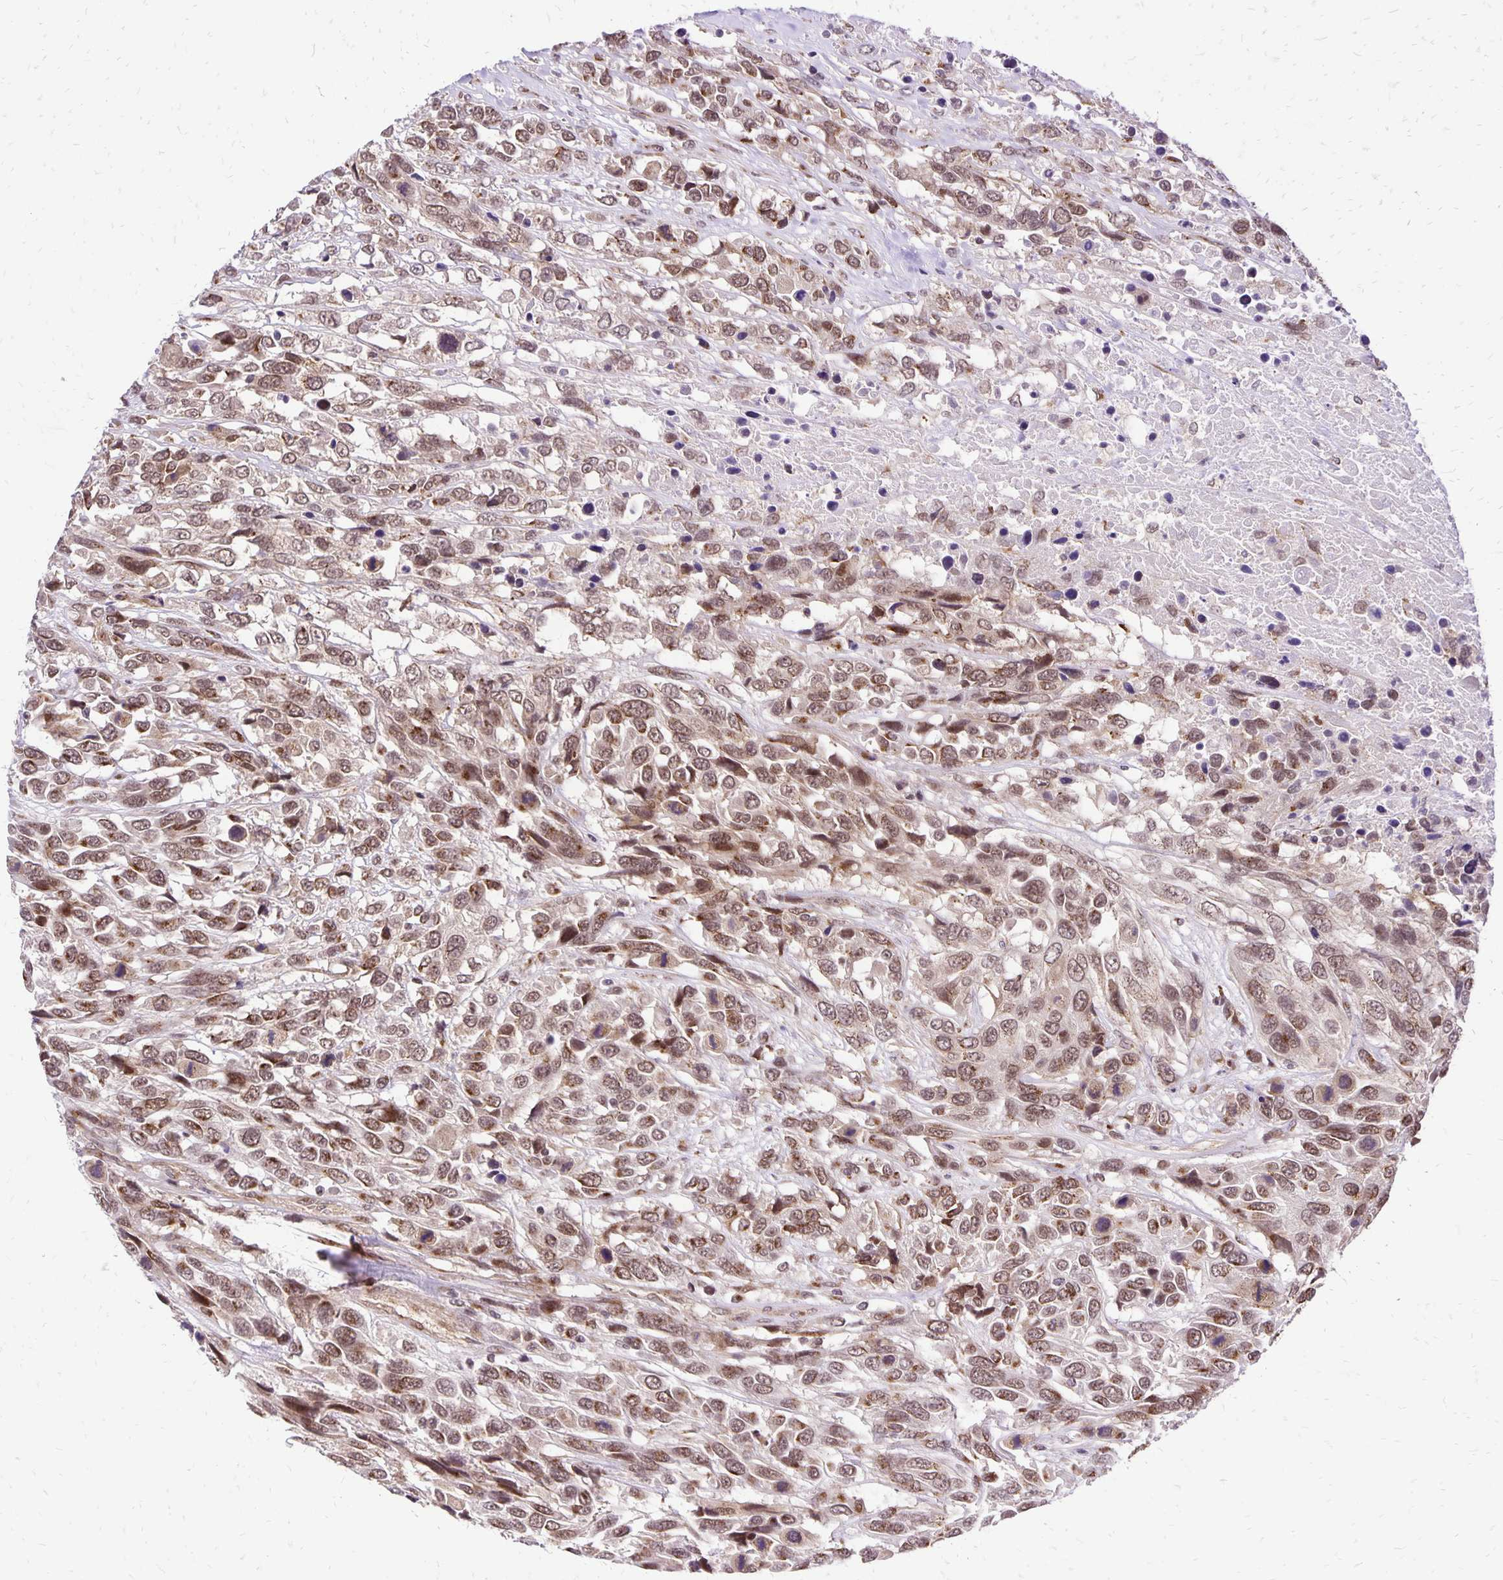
{"staining": {"intensity": "moderate", "quantity": ">75%", "location": "nuclear"}, "tissue": "urothelial cancer", "cell_type": "Tumor cells", "image_type": "cancer", "snomed": [{"axis": "morphology", "description": "Urothelial carcinoma, High grade"}, {"axis": "topography", "description": "Urinary bladder"}], "caption": "Urothelial cancer stained with a brown dye displays moderate nuclear positive expression in approximately >75% of tumor cells.", "gene": "GOLGA5", "patient": {"sex": "female", "age": 70}}